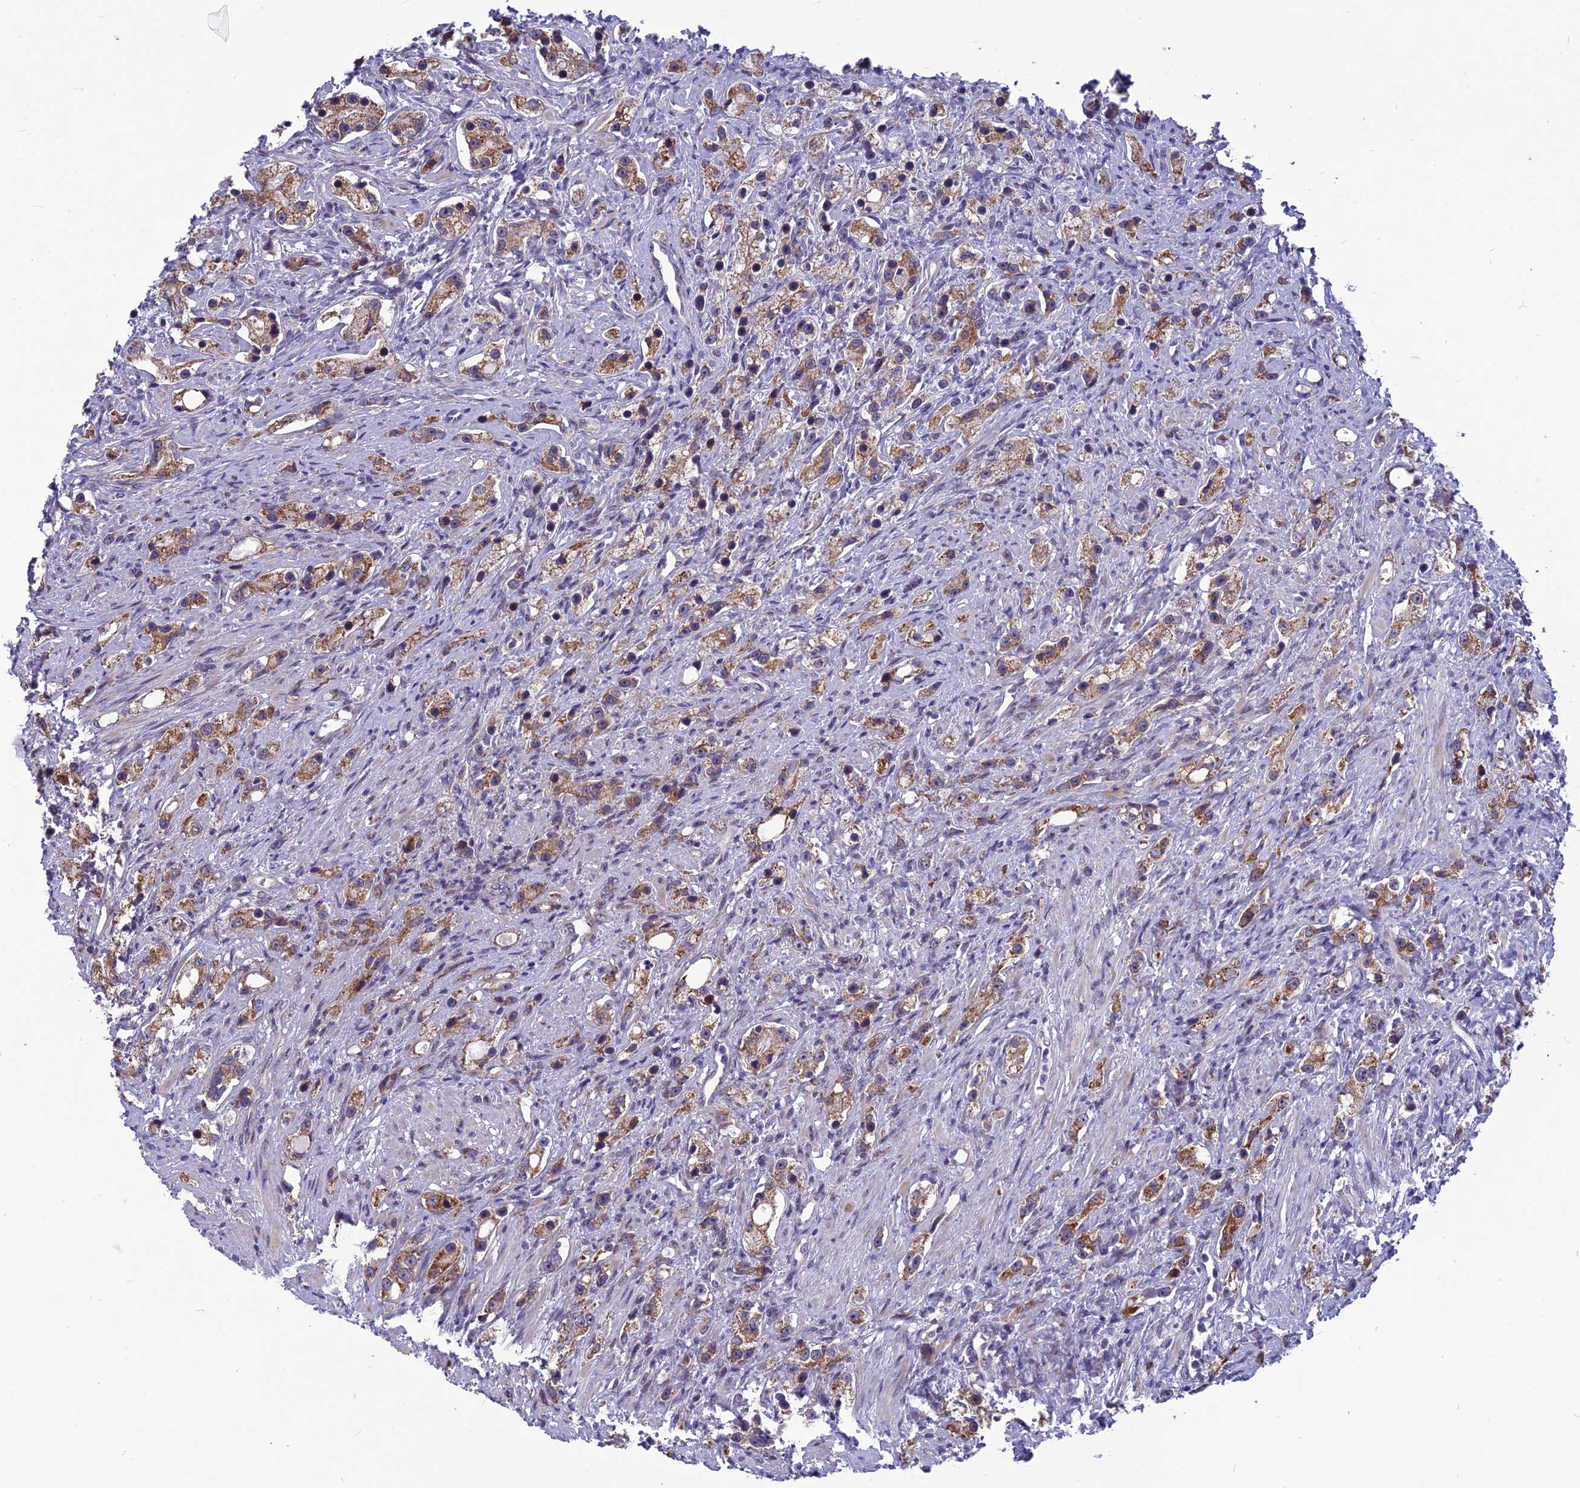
{"staining": {"intensity": "moderate", "quantity": ">75%", "location": "cytoplasmic/membranous"}, "tissue": "prostate cancer", "cell_type": "Tumor cells", "image_type": "cancer", "snomed": [{"axis": "morphology", "description": "Adenocarcinoma, High grade"}, {"axis": "topography", "description": "Prostate"}], "caption": "DAB immunohistochemical staining of prostate cancer (high-grade adenocarcinoma) shows moderate cytoplasmic/membranous protein staining in about >75% of tumor cells.", "gene": "PSMF1", "patient": {"sex": "male", "age": 63}}